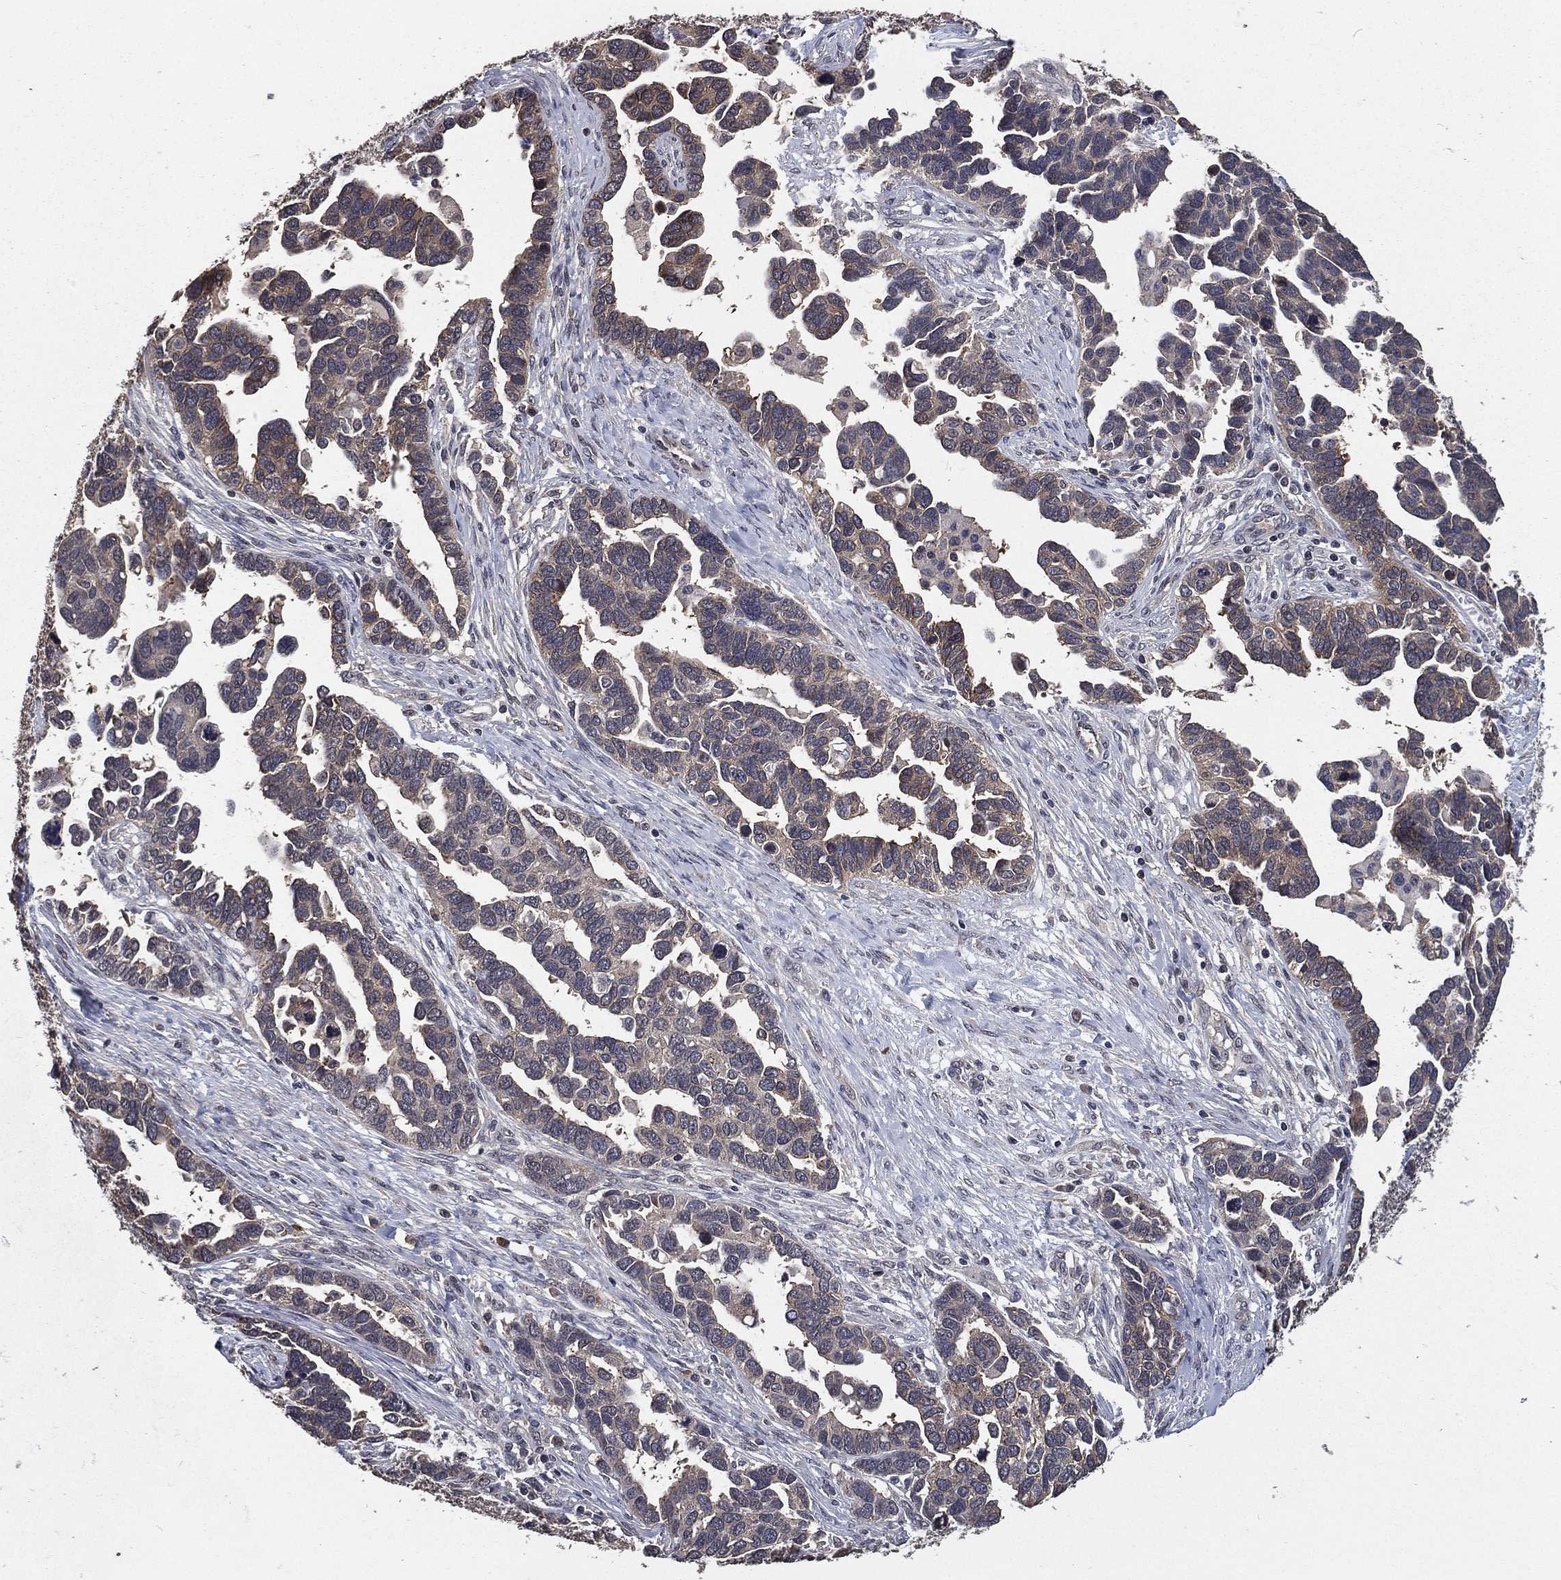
{"staining": {"intensity": "weak", "quantity": "25%-75%", "location": "cytoplasmic/membranous"}, "tissue": "ovarian cancer", "cell_type": "Tumor cells", "image_type": "cancer", "snomed": [{"axis": "morphology", "description": "Cystadenocarcinoma, serous, NOS"}, {"axis": "topography", "description": "Ovary"}], "caption": "Ovarian serous cystadenocarcinoma was stained to show a protein in brown. There is low levels of weak cytoplasmic/membranous positivity in approximately 25%-75% of tumor cells. Using DAB (3,3'-diaminobenzidine) (brown) and hematoxylin (blue) stains, captured at high magnification using brightfield microscopy.", "gene": "PCNT", "patient": {"sex": "female", "age": 54}}